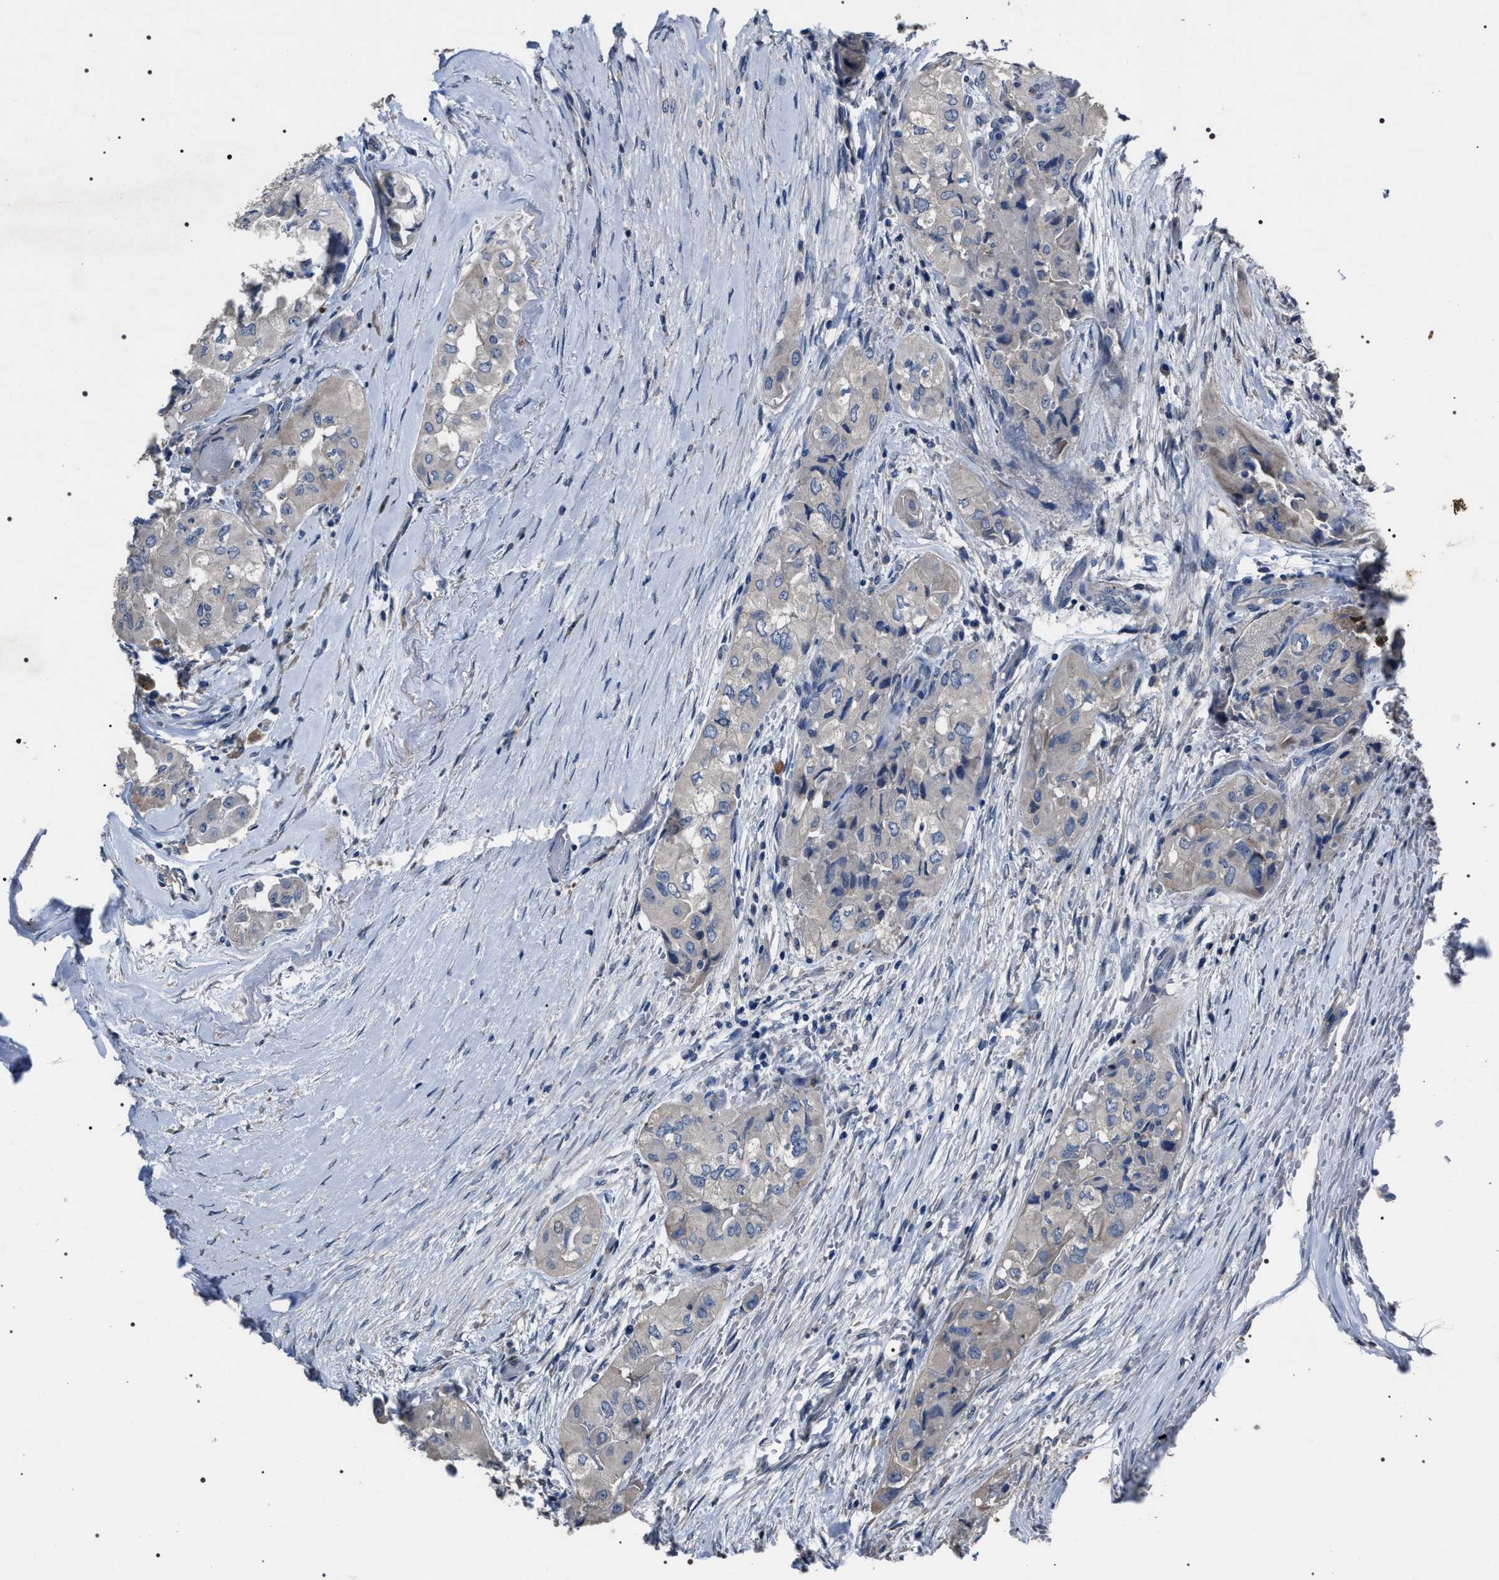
{"staining": {"intensity": "negative", "quantity": "none", "location": "none"}, "tissue": "thyroid cancer", "cell_type": "Tumor cells", "image_type": "cancer", "snomed": [{"axis": "morphology", "description": "Papillary adenocarcinoma, NOS"}, {"axis": "topography", "description": "Thyroid gland"}], "caption": "Immunohistochemistry image of neoplastic tissue: human papillary adenocarcinoma (thyroid) stained with DAB (3,3'-diaminobenzidine) exhibits no significant protein positivity in tumor cells. (DAB immunohistochemistry with hematoxylin counter stain).", "gene": "TRIM54", "patient": {"sex": "female", "age": 59}}